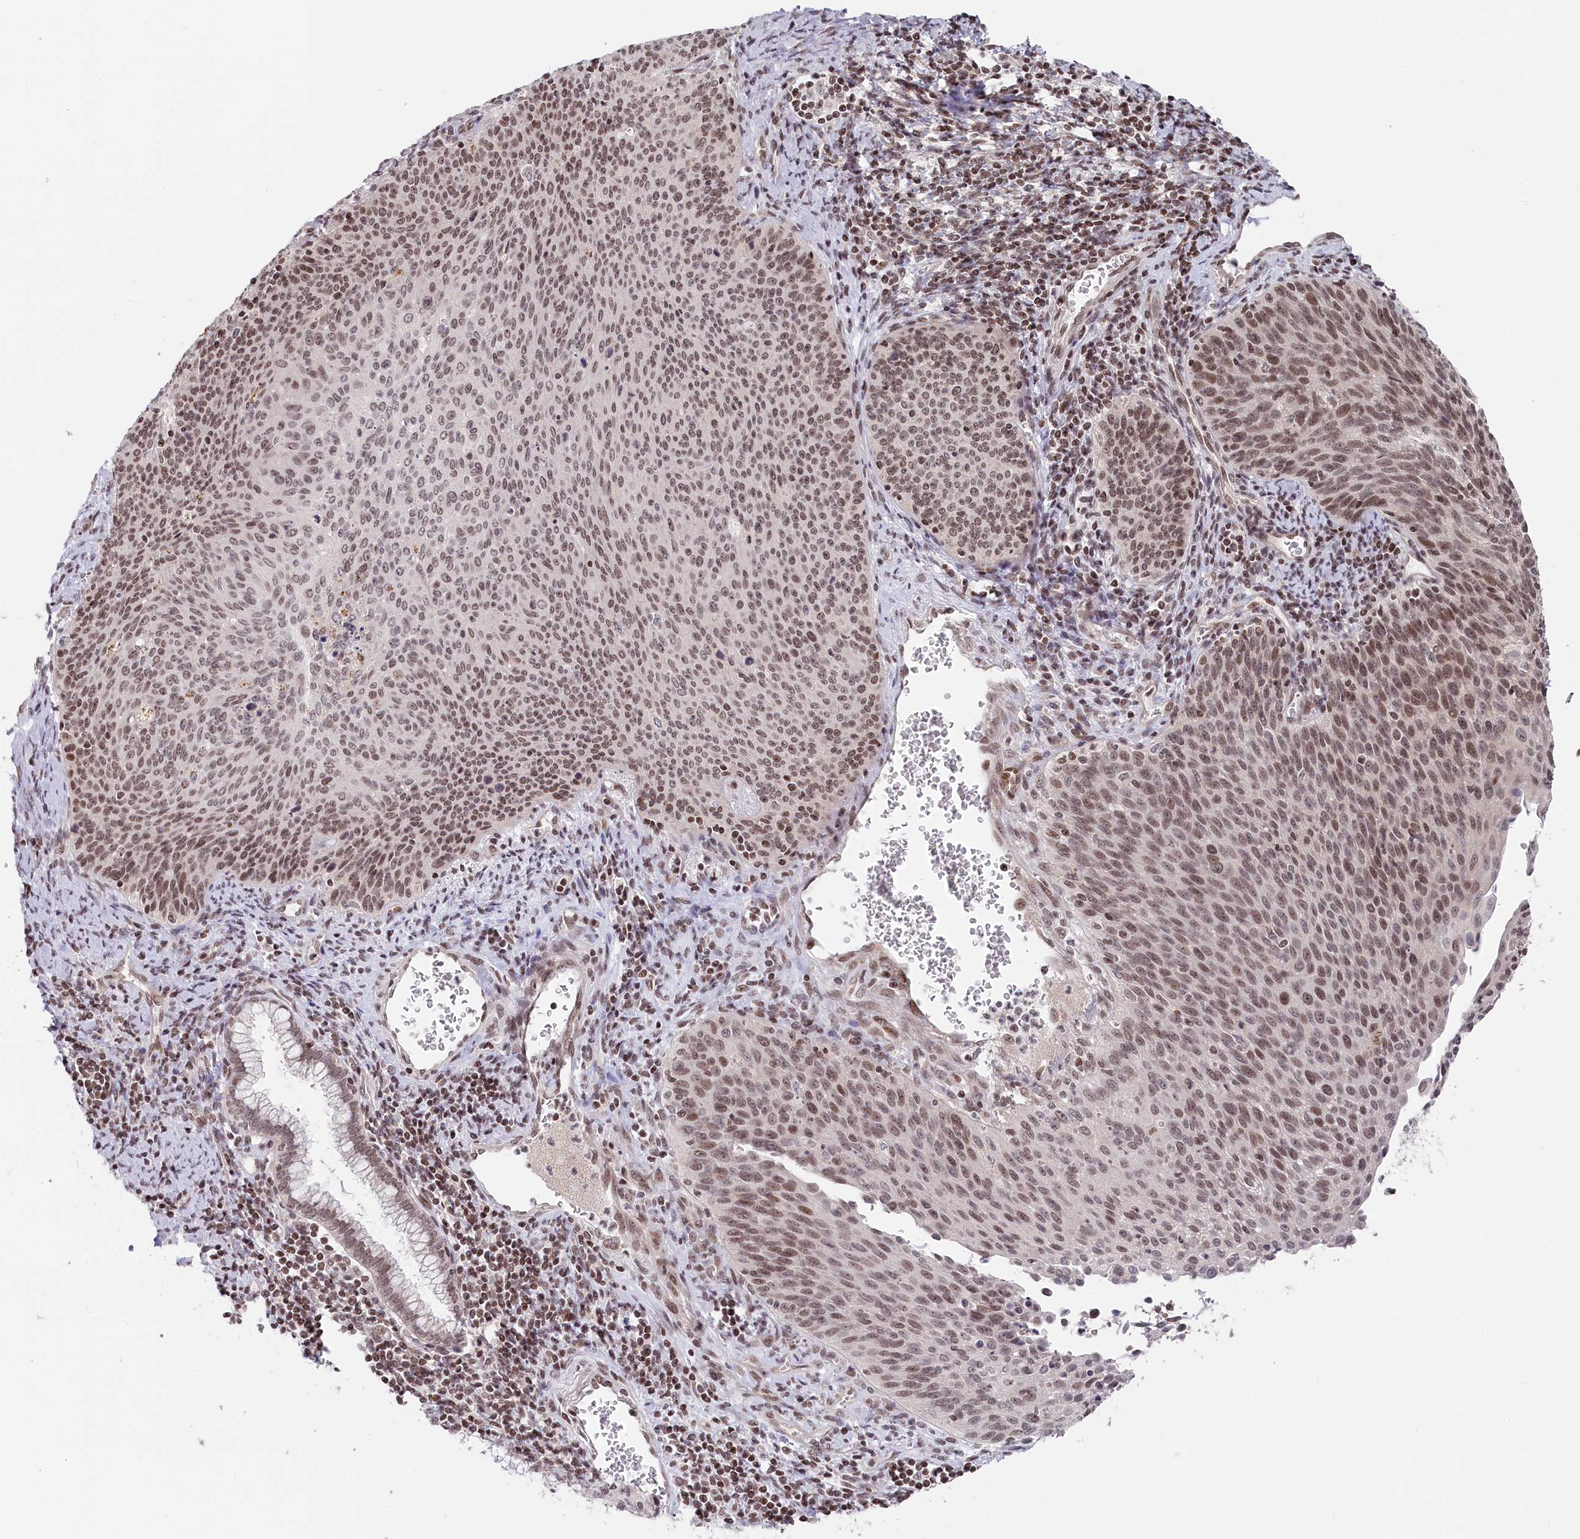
{"staining": {"intensity": "moderate", "quantity": ">75%", "location": "nuclear"}, "tissue": "cervical cancer", "cell_type": "Tumor cells", "image_type": "cancer", "snomed": [{"axis": "morphology", "description": "Squamous cell carcinoma, NOS"}, {"axis": "topography", "description": "Cervix"}], "caption": "A brown stain shows moderate nuclear positivity of a protein in cervical cancer tumor cells. The staining was performed using DAB, with brown indicating positive protein expression. Nuclei are stained blue with hematoxylin.", "gene": "CGGBP1", "patient": {"sex": "female", "age": 55}}